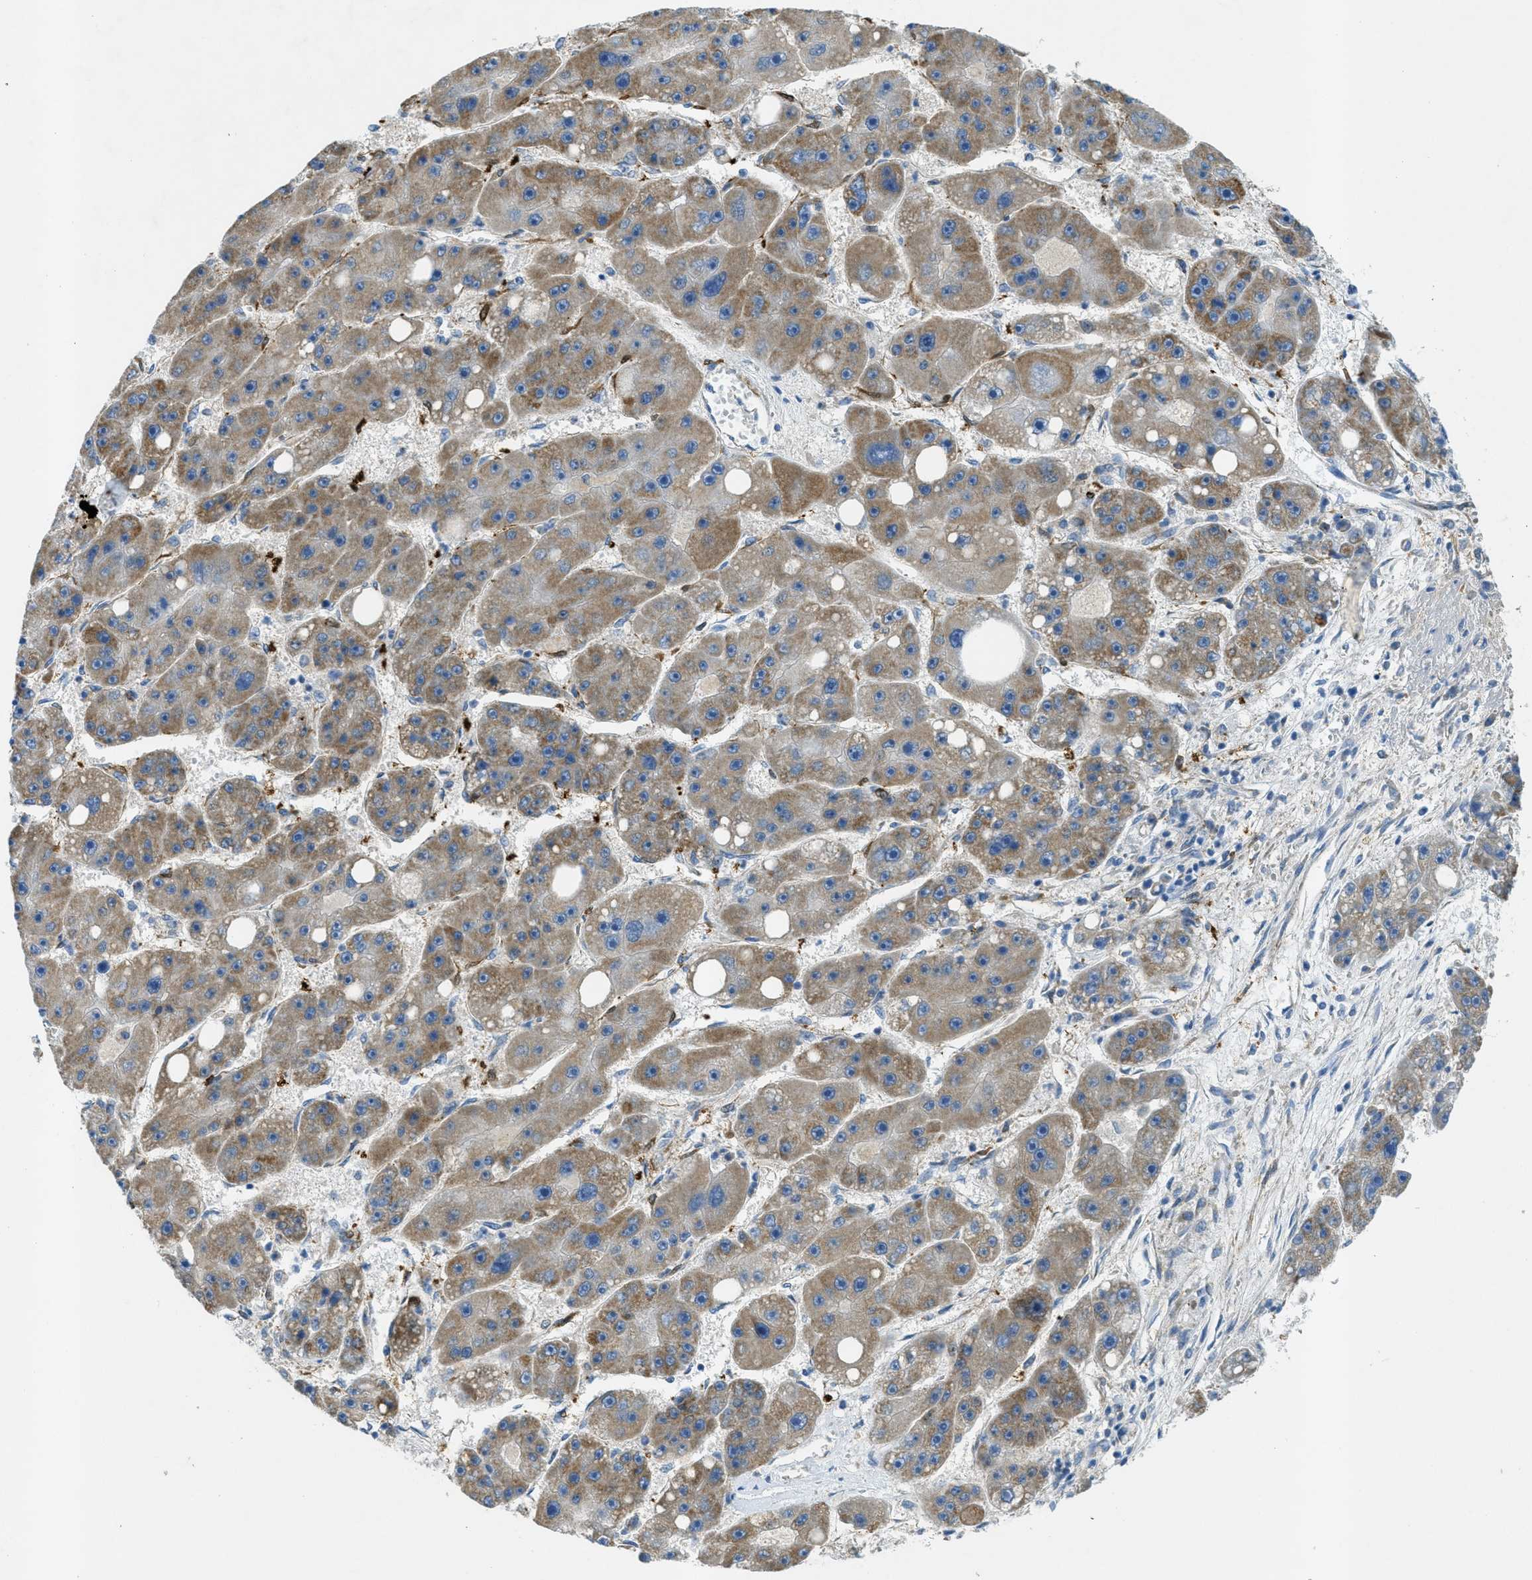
{"staining": {"intensity": "moderate", "quantity": ">75%", "location": "cytoplasmic/membranous"}, "tissue": "liver cancer", "cell_type": "Tumor cells", "image_type": "cancer", "snomed": [{"axis": "morphology", "description": "Carcinoma, Hepatocellular, NOS"}, {"axis": "topography", "description": "Liver"}], "caption": "Moderate cytoplasmic/membranous protein positivity is appreciated in about >75% of tumor cells in hepatocellular carcinoma (liver). The staining is performed using DAB (3,3'-diaminobenzidine) brown chromogen to label protein expression. The nuclei are counter-stained blue using hematoxylin.", "gene": "CYGB", "patient": {"sex": "female", "age": 61}}